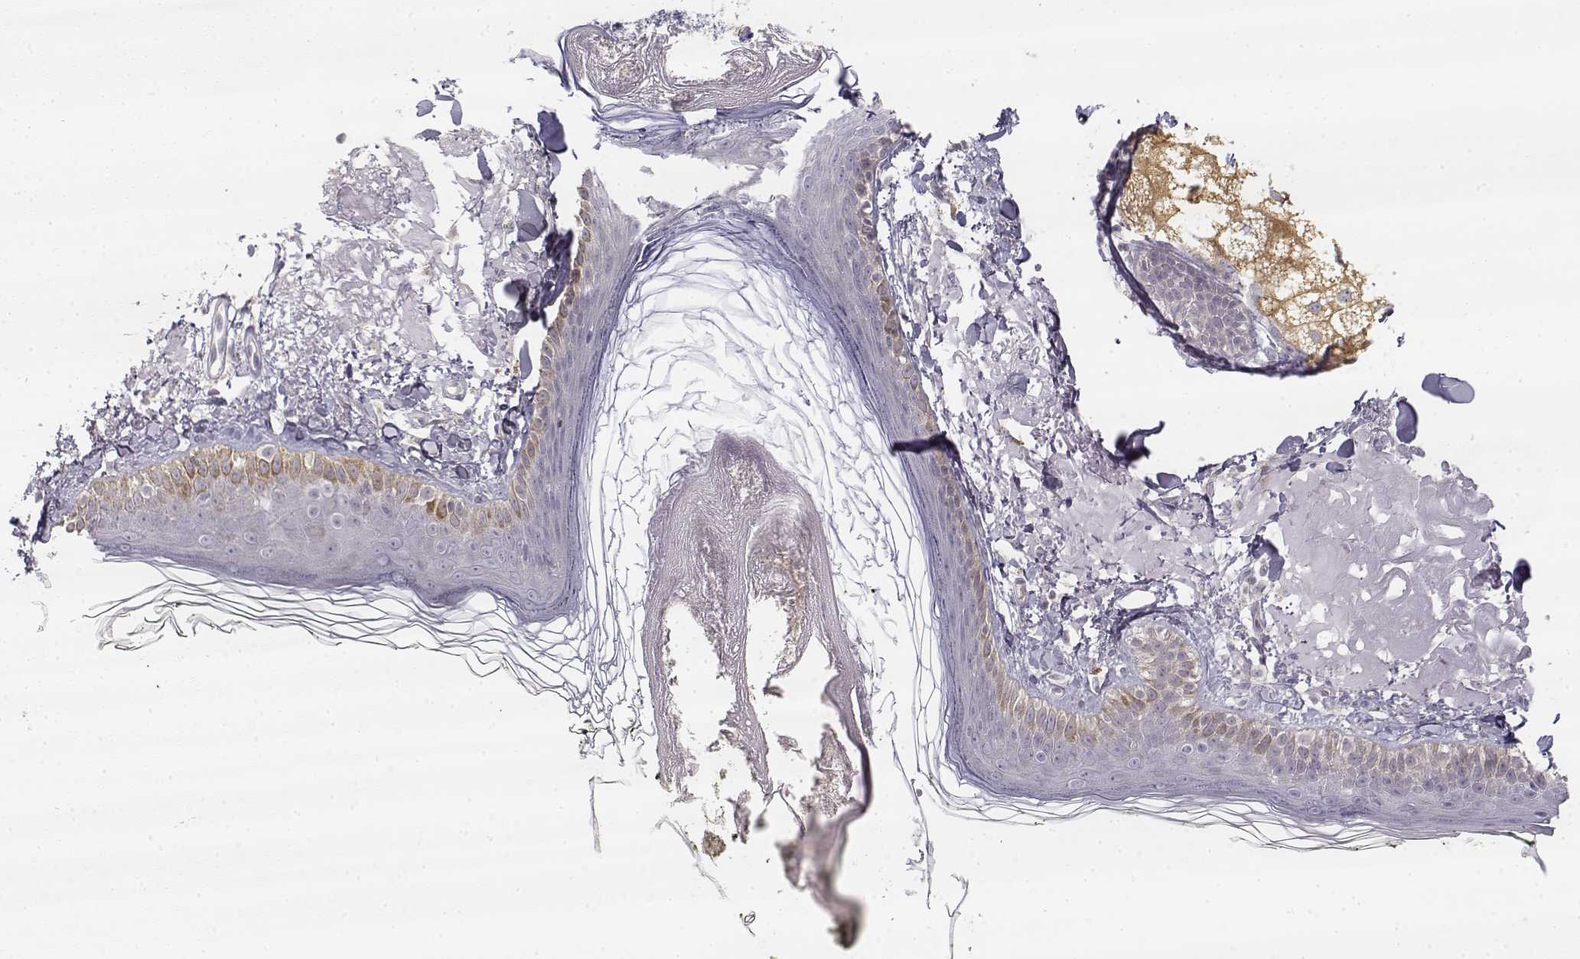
{"staining": {"intensity": "negative", "quantity": "none", "location": "none"}, "tissue": "skin", "cell_type": "Fibroblasts", "image_type": "normal", "snomed": [{"axis": "morphology", "description": "Normal tissue, NOS"}, {"axis": "topography", "description": "Skin"}], "caption": "The photomicrograph demonstrates no significant positivity in fibroblasts of skin. (DAB (3,3'-diaminobenzidine) immunohistochemistry, high magnification).", "gene": "GLIPR1L2", "patient": {"sex": "male", "age": 76}}